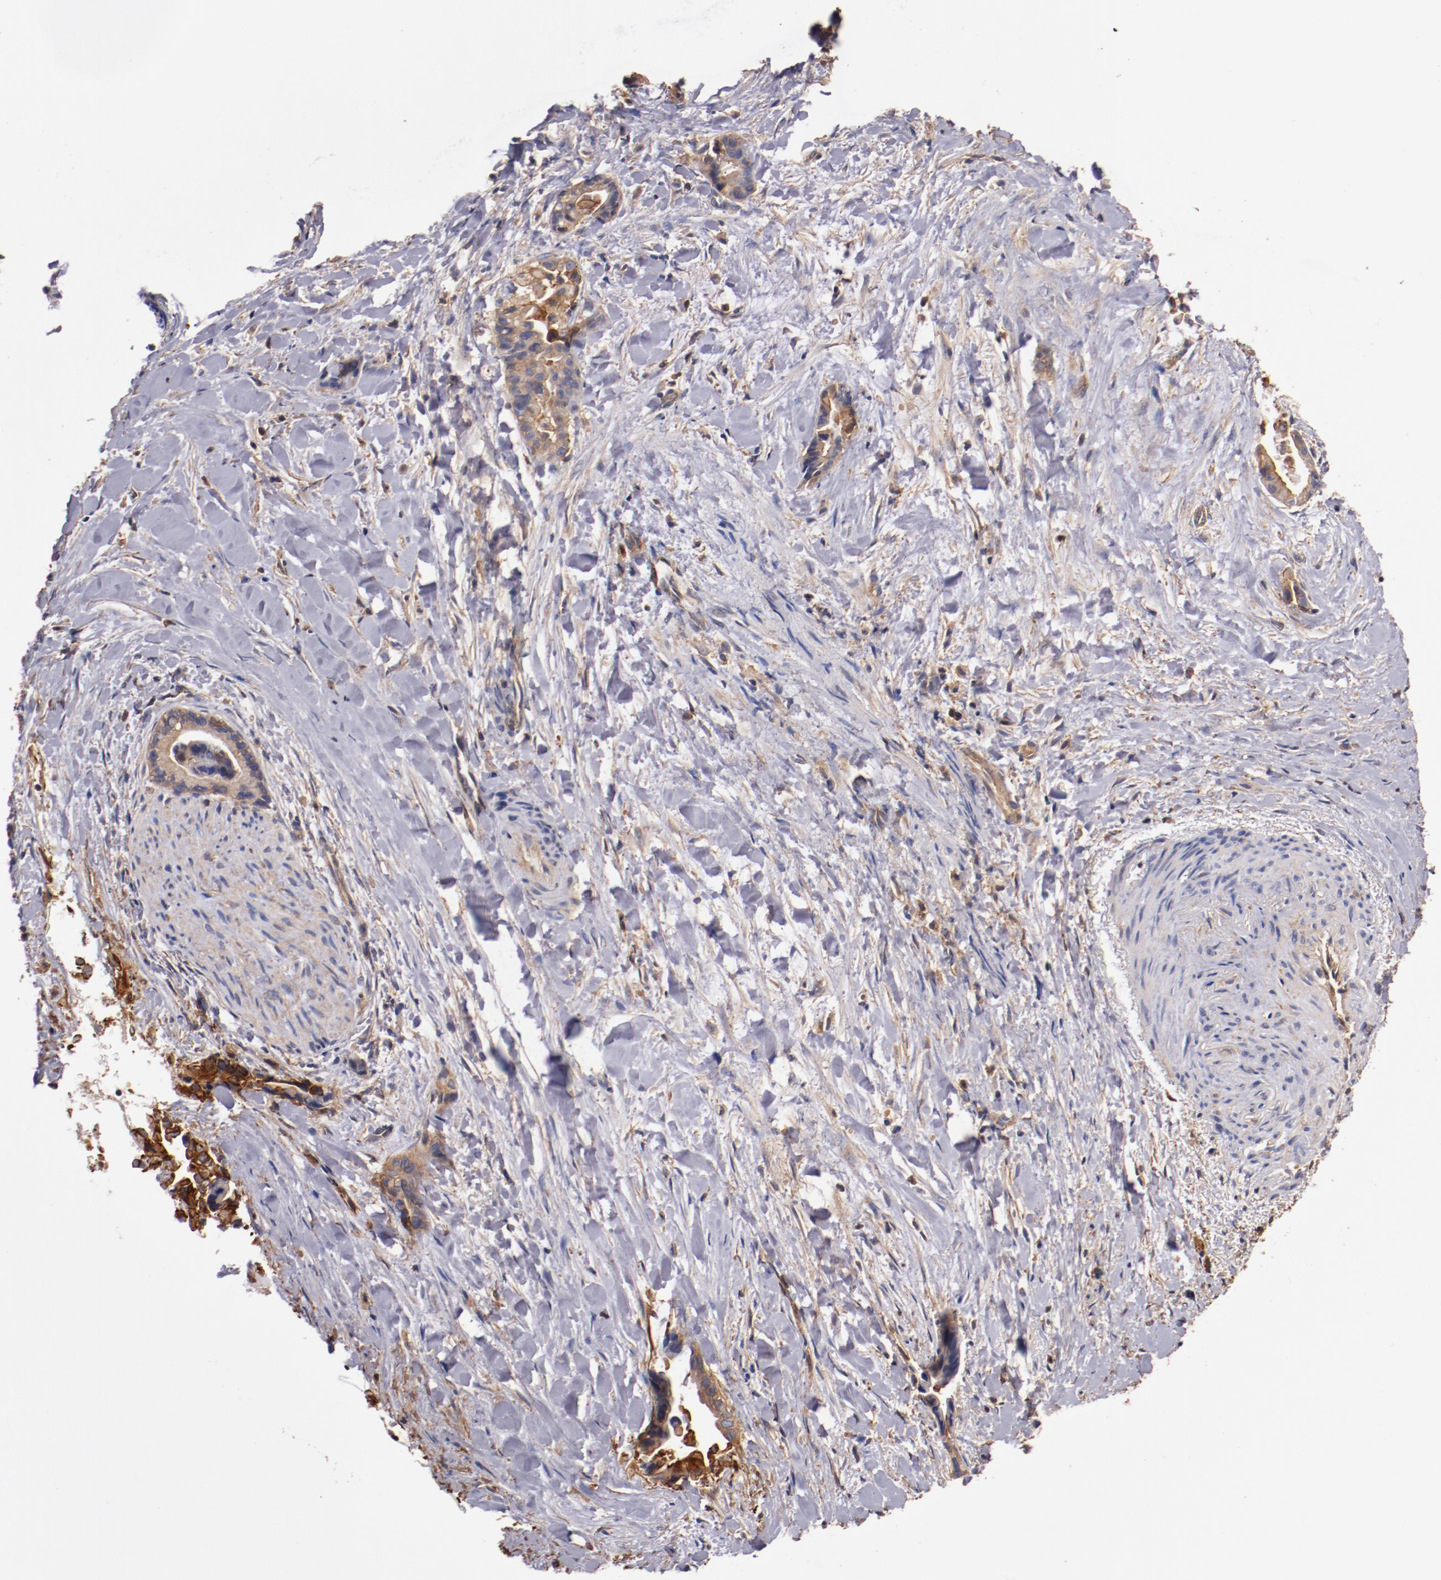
{"staining": {"intensity": "moderate", "quantity": ">75%", "location": "cytoplasmic/membranous"}, "tissue": "liver cancer", "cell_type": "Tumor cells", "image_type": "cancer", "snomed": [{"axis": "morphology", "description": "Cholangiocarcinoma"}, {"axis": "topography", "description": "Liver"}], "caption": "Protein expression analysis of human liver cancer (cholangiocarcinoma) reveals moderate cytoplasmic/membranous positivity in approximately >75% of tumor cells.", "gene": "TMOD3", "patient": {"sex": "female", "age": 55}}